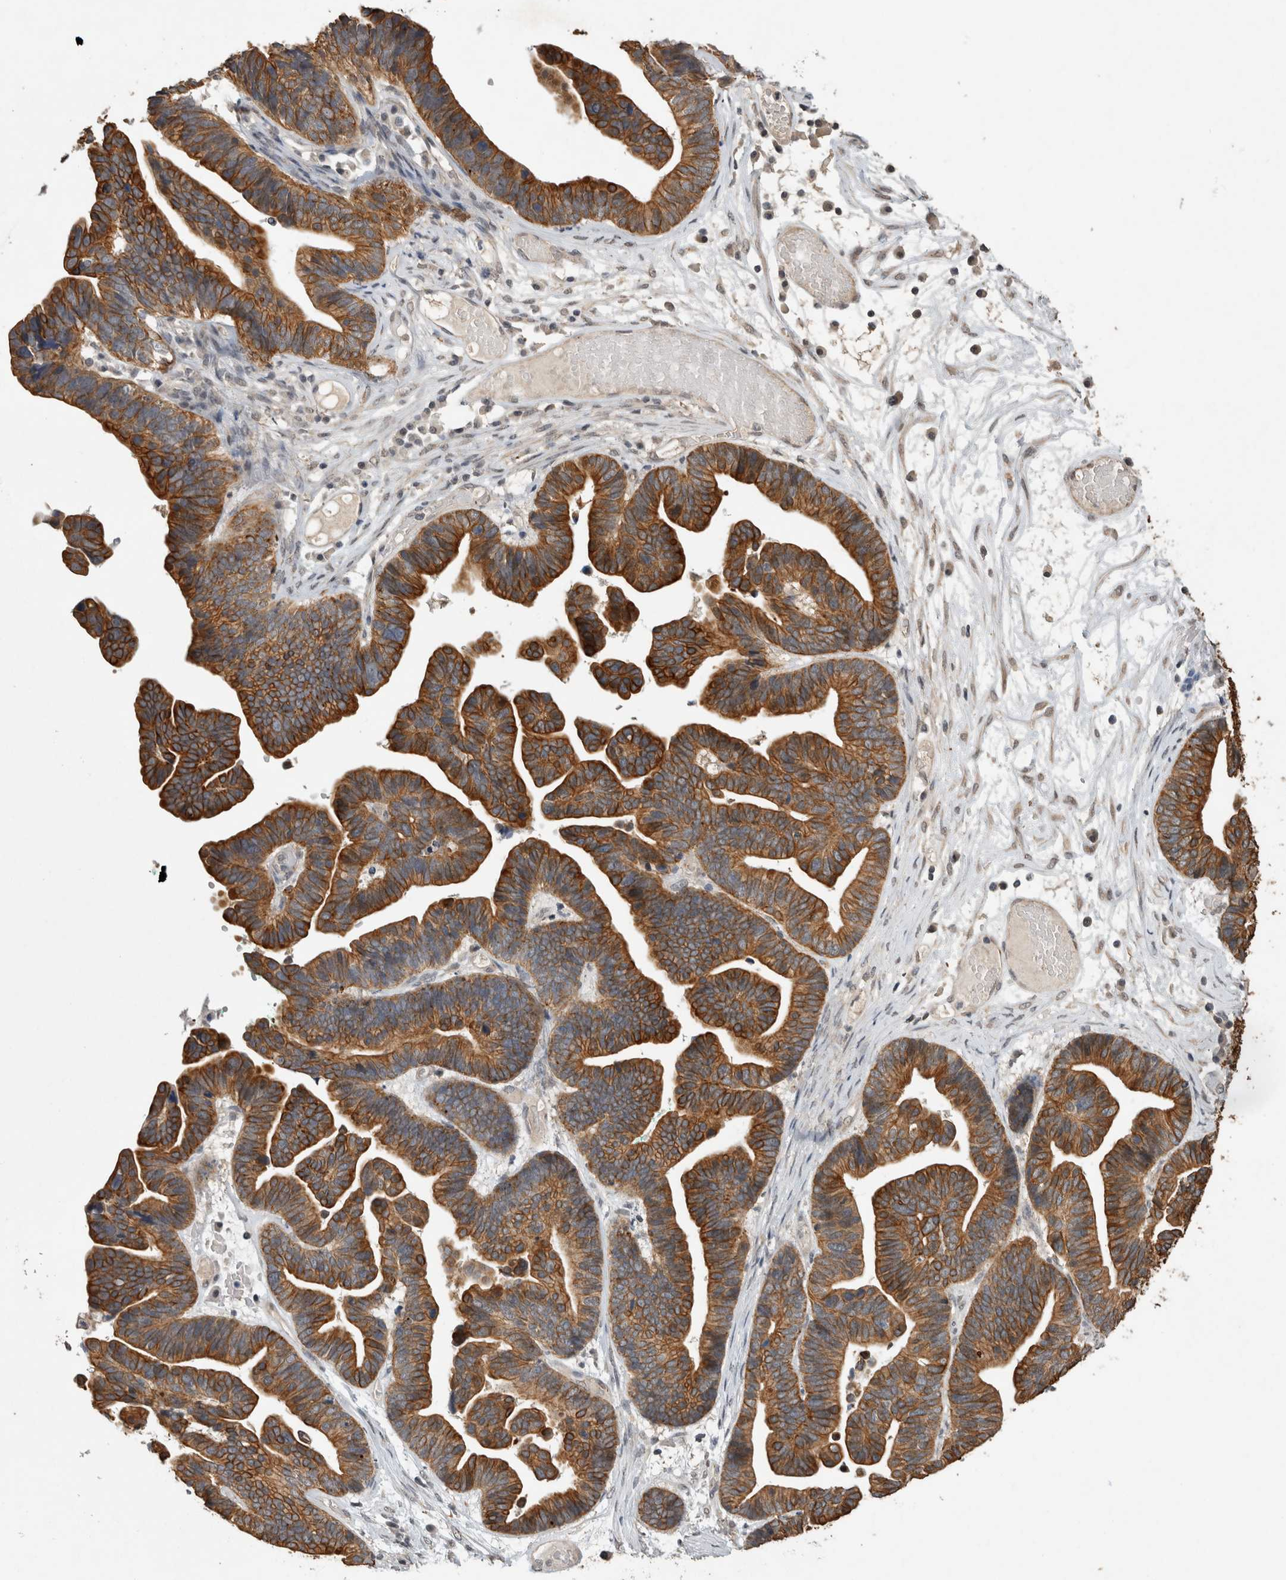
{"staining": {"intensity": "strong", "quantity": ">75%", "location": "cytoplasmic/membranous"}, "tissue": "ovarian cancer", "cell_type": "Tumor cells", "image_type": "cancer", "snomed": [{"axis": "morphology", "description": "Cystadenocarcinoma, serous, NOS"}, {"axis": "topography", "description": "Ovary"}], "caption": "This histopathology image demonstrates immunohistochemistry staining of ovarian cancer (serous cystadenocarcinoma), with high strong cytoplasmic/membranous staining in approximately >75% of tumor cells.", "gene": "RHPN1", "patient": {"sex": "female", "age": 56}}